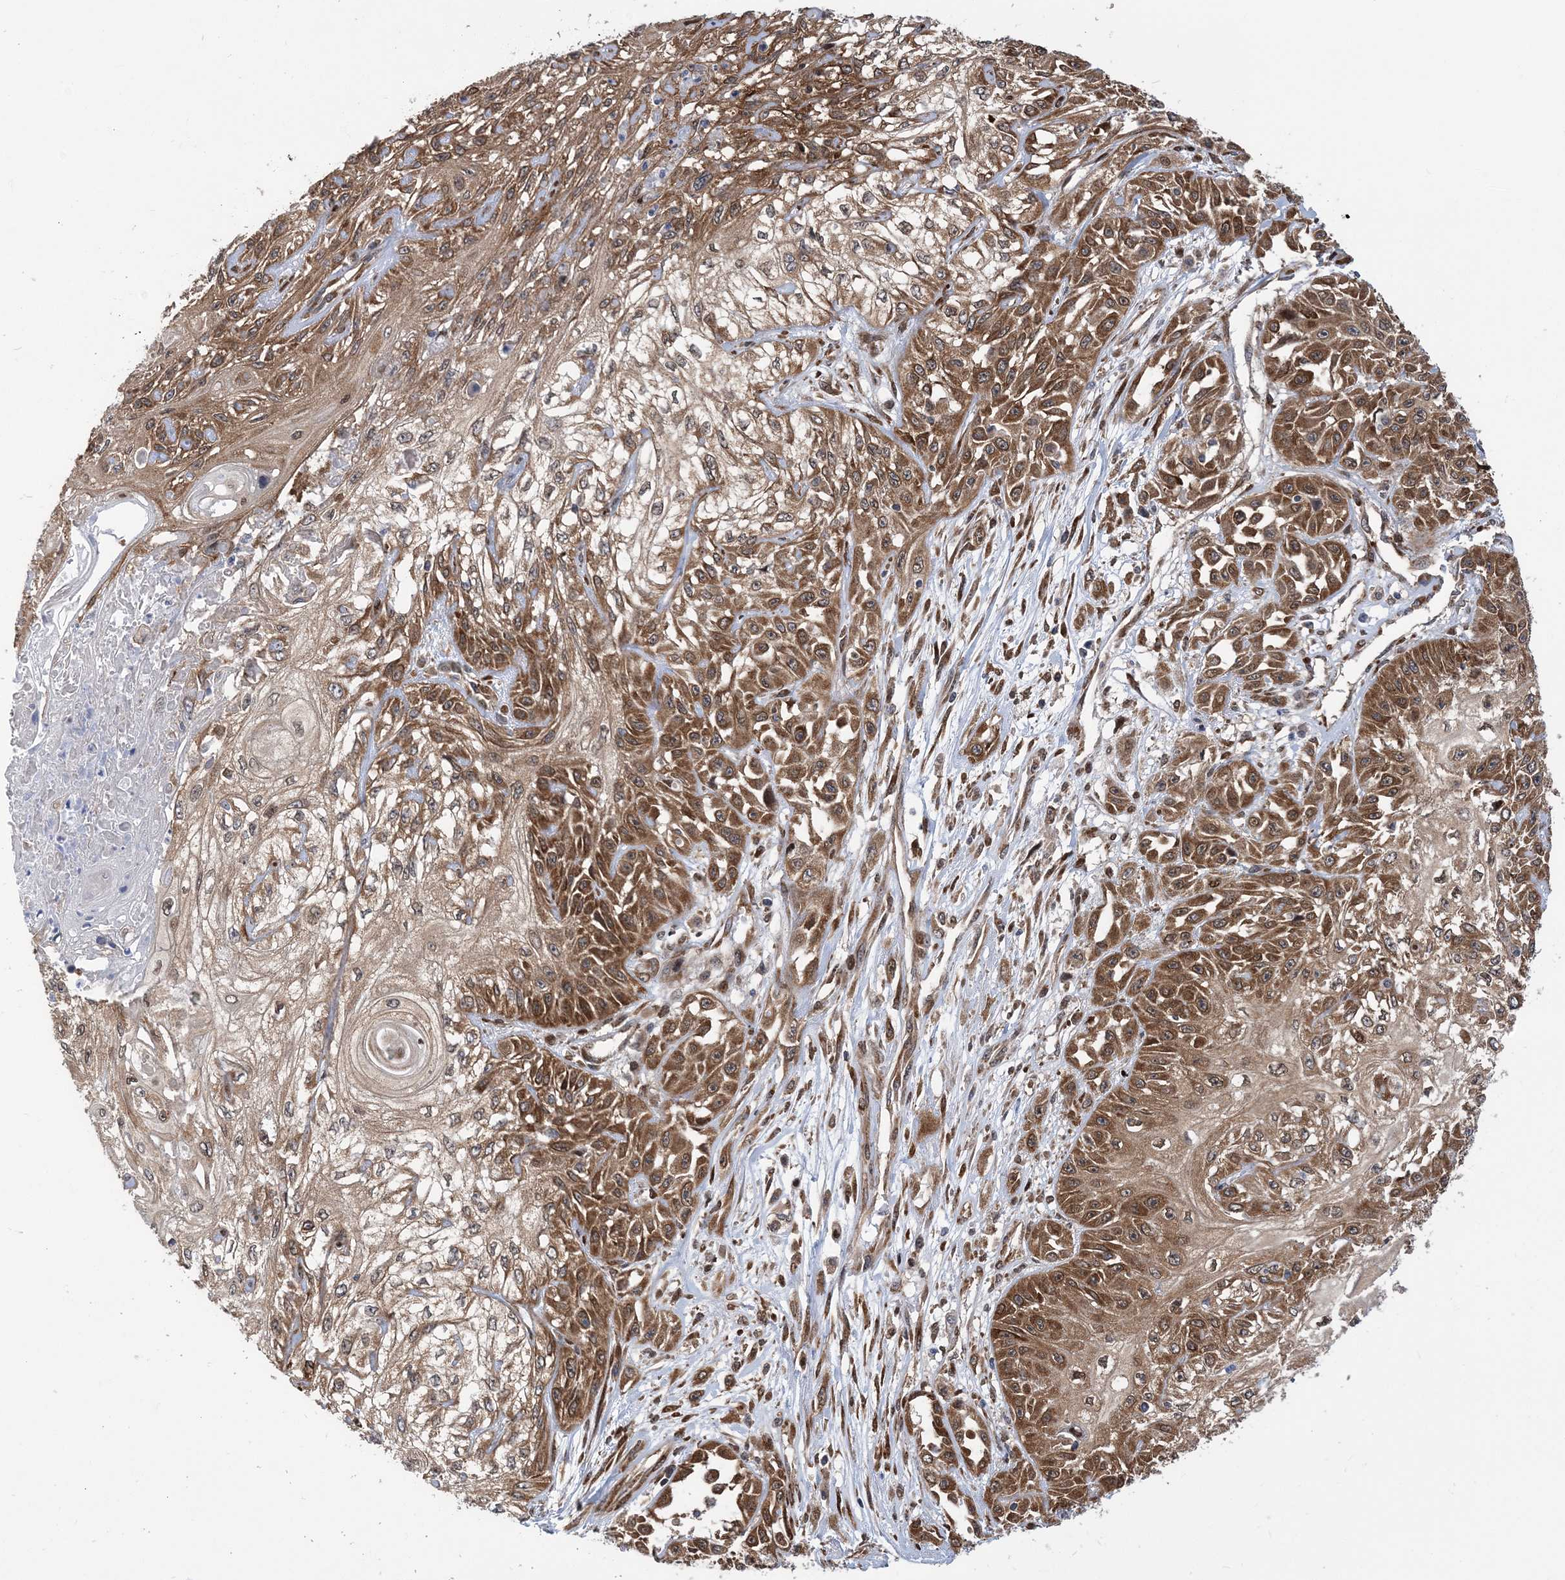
{"staining": {"intensity": "moderate", "quantity": ">75%", "location": "cytoplasmic/membranous"}, "tissue": "skin cancer", "cell_type": "Tumor cells", "image_type": "cancer", "snomed": [{"axis": "morphology", "description": "Squamous cell carcinoma, NOS"}, {"axis": "morphology", "description": "Squamous cell carcinoma, metastatic, NOS"}, {"axis": "topography", "description": "Skin"}, {"axis": "topography", "description": "Lymph node"}], "caption": "The immunohistochemical stain shows moderate cytoplasmic/membranous positivity in tumor cells of skin cancer (metastatic squamous cell carcinoma) tissue.", "gene": "PHF1", "patient": {"sex": "male", "age": 75}}